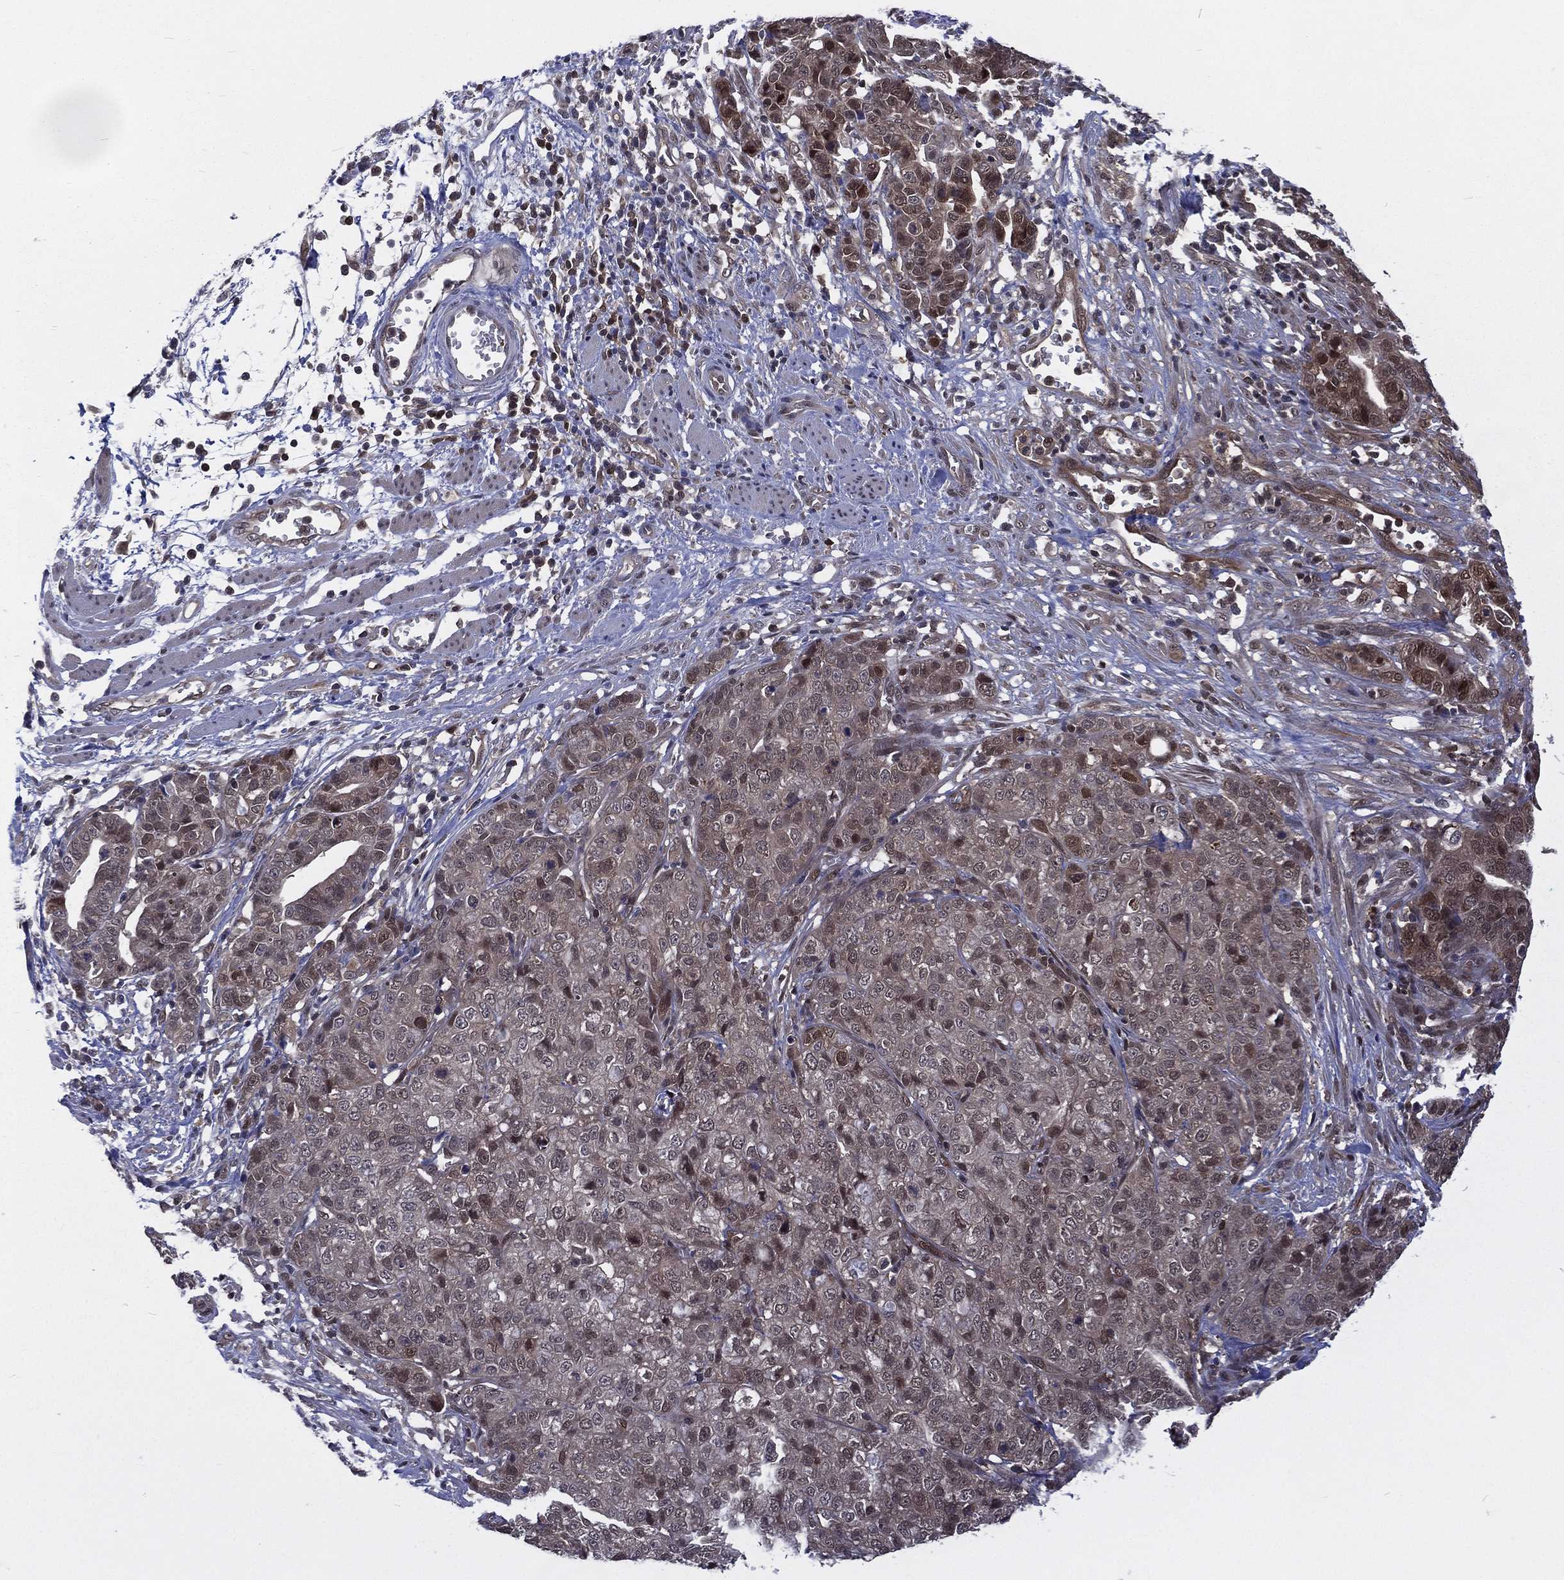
{"staining": {"intensity": "strong", "quantity": "<25%", "location": "nuclear"}, "tissue": "stomach cancer", "cell_type": "Tumor cells", "image_type": "cancer", "snomed": [{"axis": "morphology", "description": "Adenocarcinoma, NOS"}, {"axis": "topography", "description": "Stomach, upper"}], "caption": "An IHC micrograph of neoplastic tissue is shown. Protein staining in brown highlights strong nuclear positivity in stomach cancer within tumor cells.", "gene": "MTAP", "patient": {"sex": "female", "age": 67}}